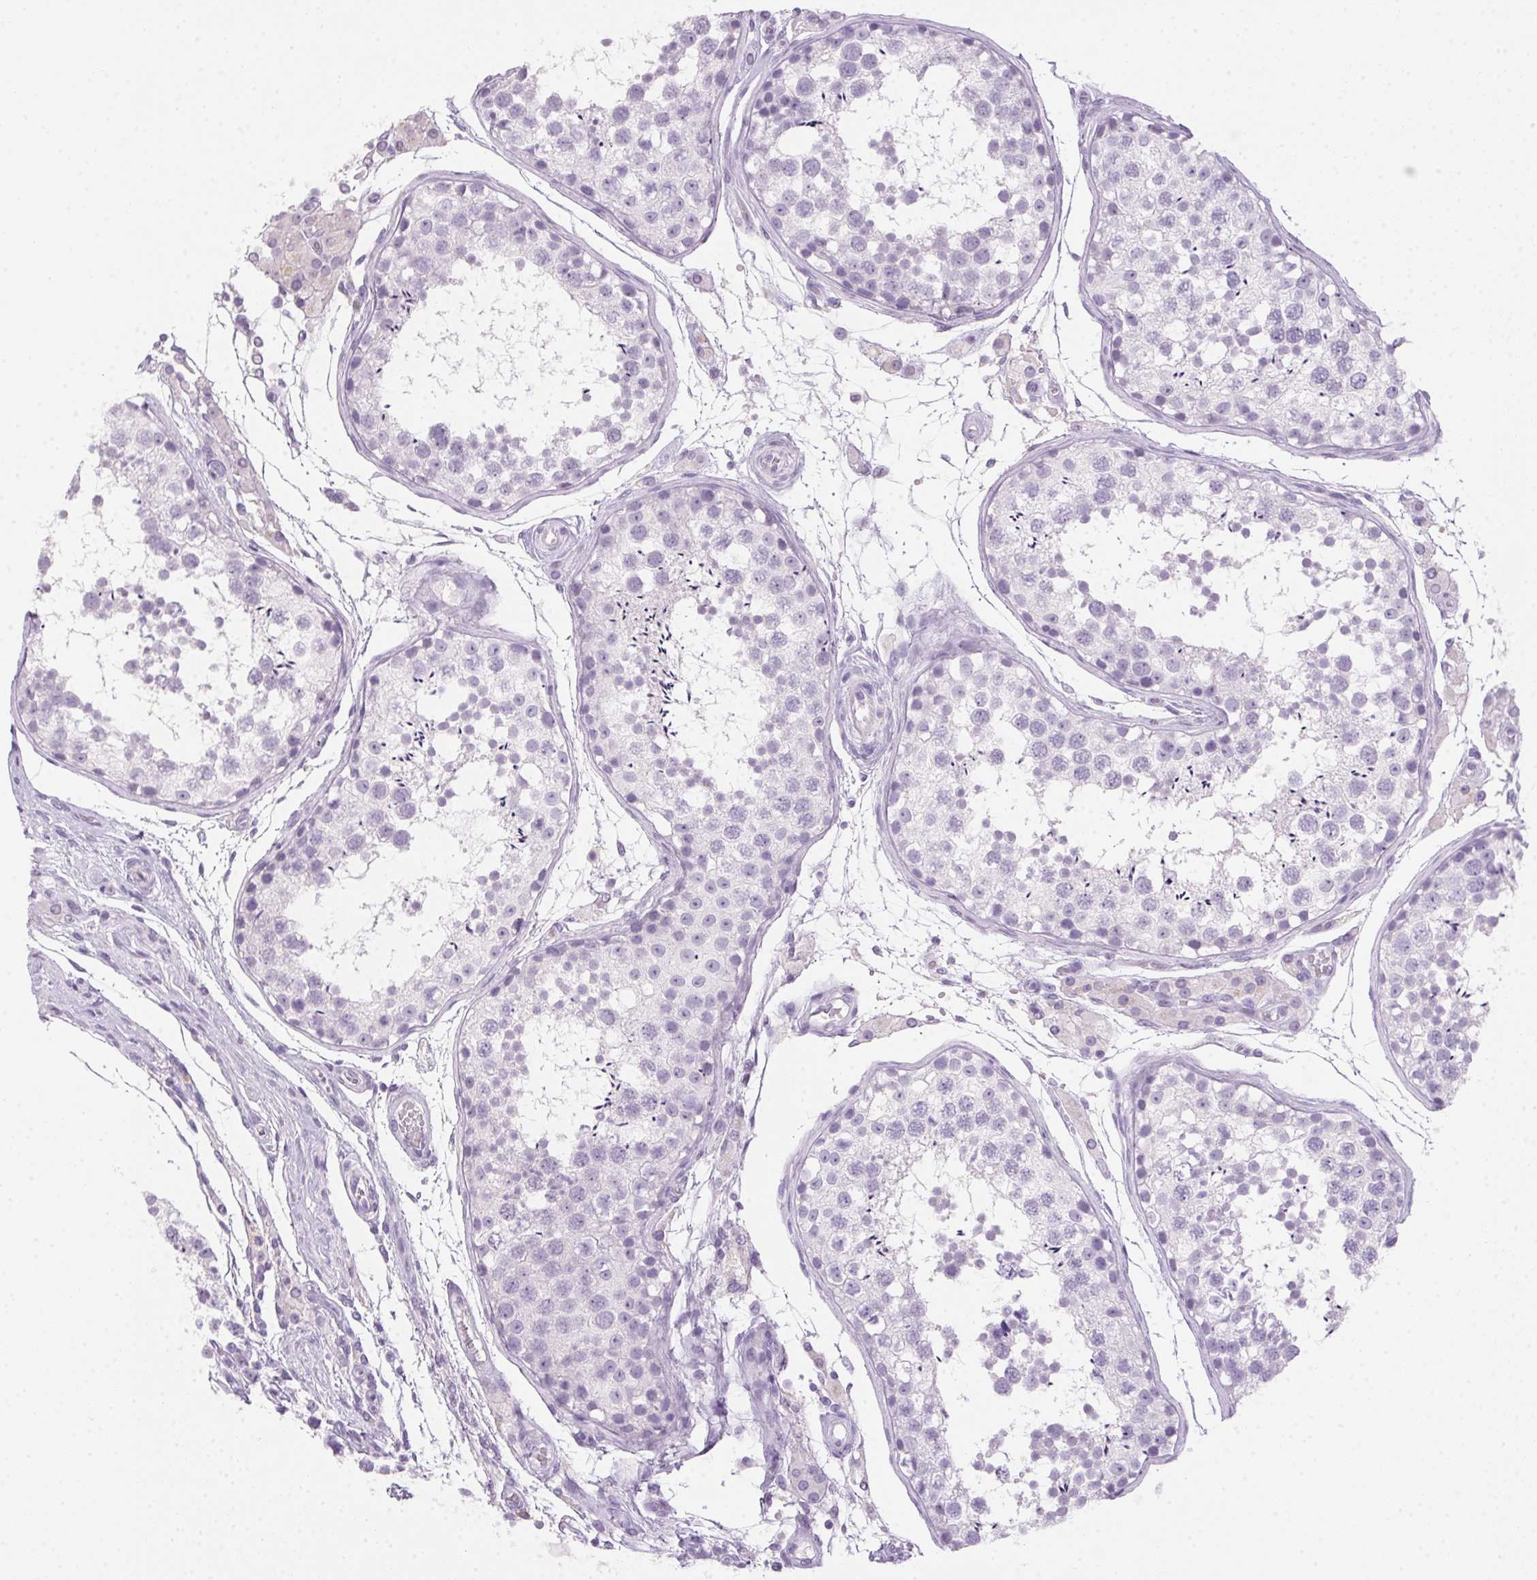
{"staining": {"intensity": "negative", "quantity": "none", "location": "none"}, "tissue": "testis", "cell_type": "Cells in seminiferous ducts", "image_type": "normal", "snomed": [{"axis": "morphology", "description": "Normal tissue, NOS"}, {"axis": "morphology", "description": "Seminoma, NOS"}, {"axis": "topography", "description": "Testis"}], "caption": "IHC image of benign testis stained for a protein (brown), which shows no staining in cells in seminiferous ducts.", "gene": "POPDC2", "patient": {"sex": "male", "age": 29}}